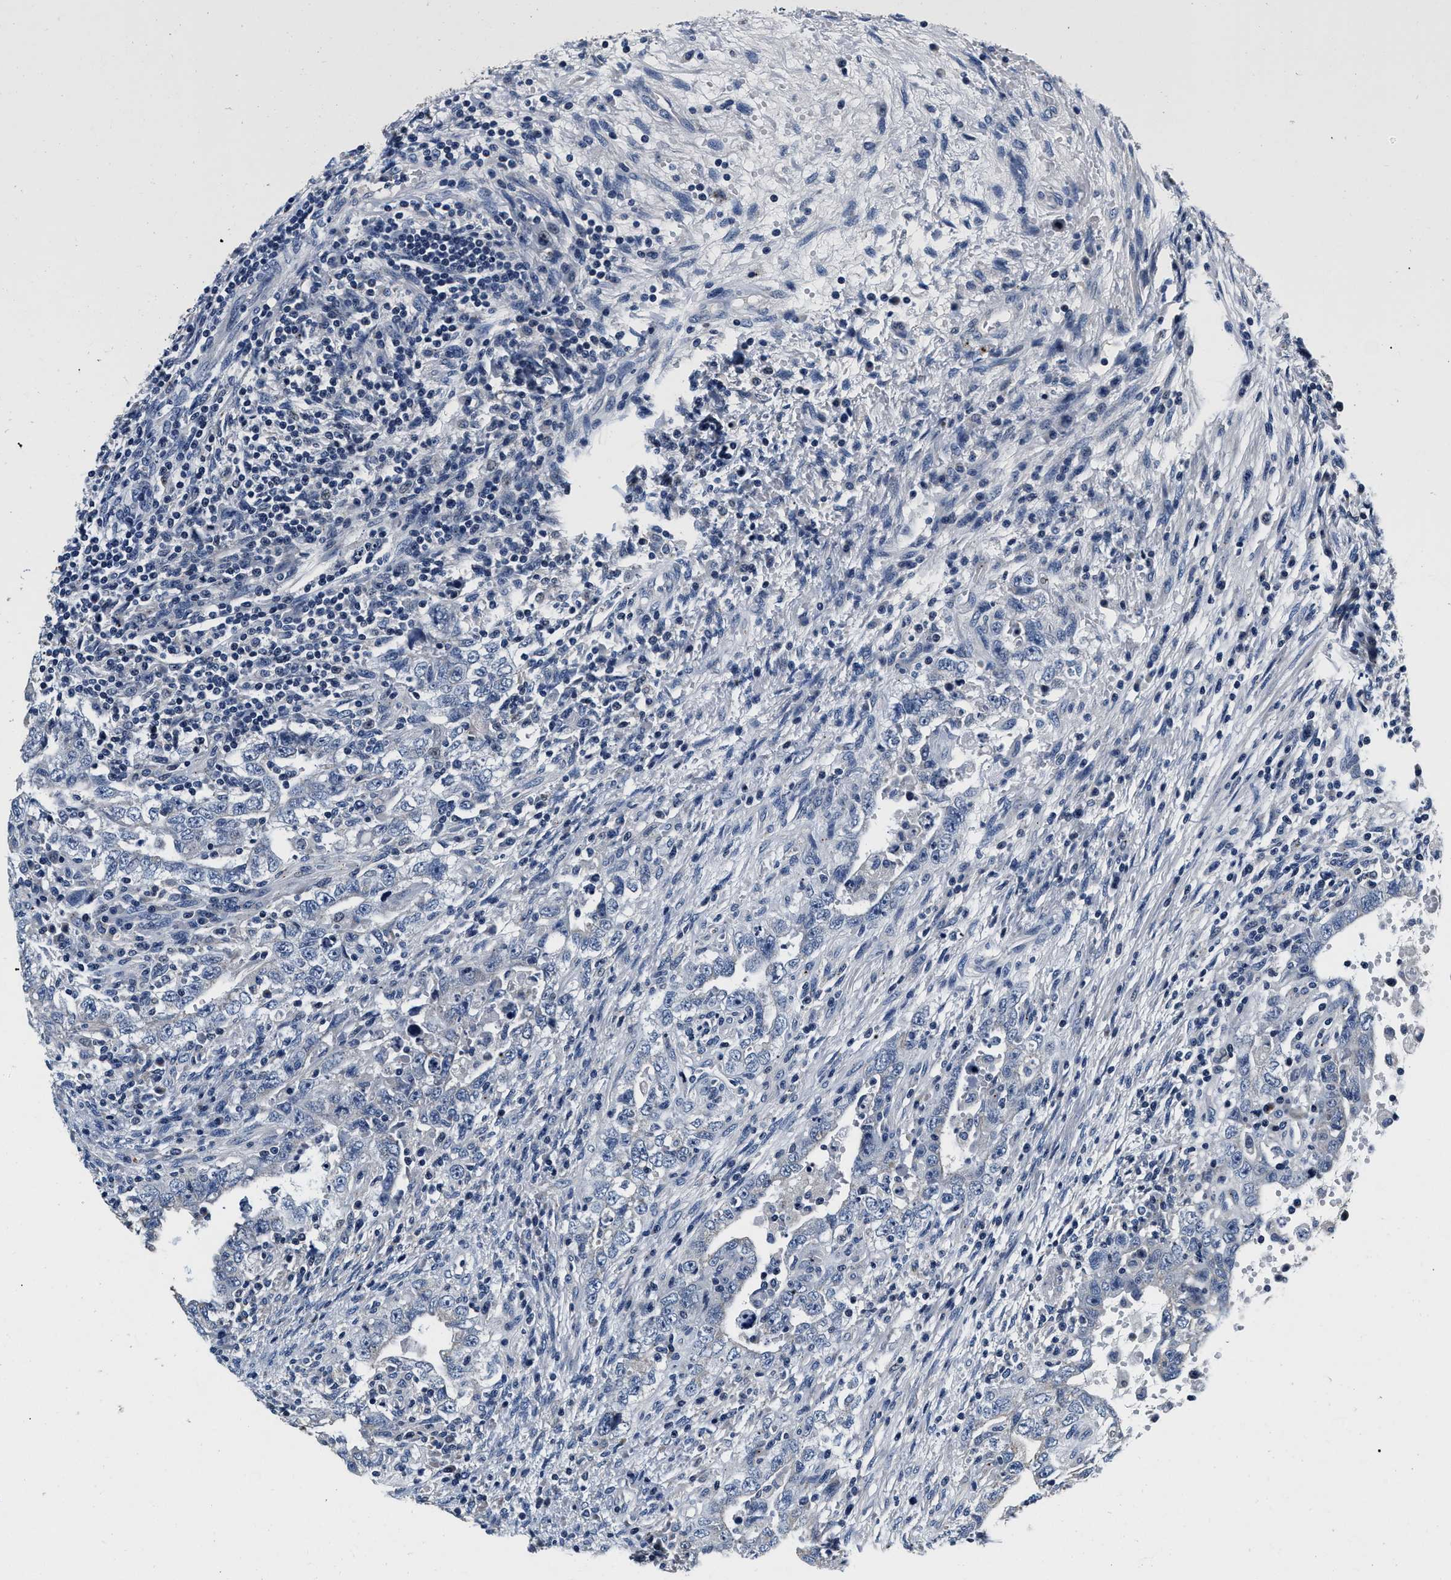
{"staining": {"intensity": "negative", "quantity": "none", "location": "none"}, "tissue": "testis cancer", "cell_type": "Tumor cells", "image_type": "cancer", "snomed": [{"axis": "morphology", "description": "Carcinoma, Embryonal, NOS"}, {"axis": "topography", "description": "Testis"}], "caption": "Immunohistochemistry (IHC) micrograph of testis cancer (embryonal carcinoma) stained for a protein (brown), which shows no expression in tumor cells. (DAB immunohistochemistry visualized using brightfield microscopy, high magnification).", "gene": "ABCG8", "patient": {"sex": "male", "age": 26}}